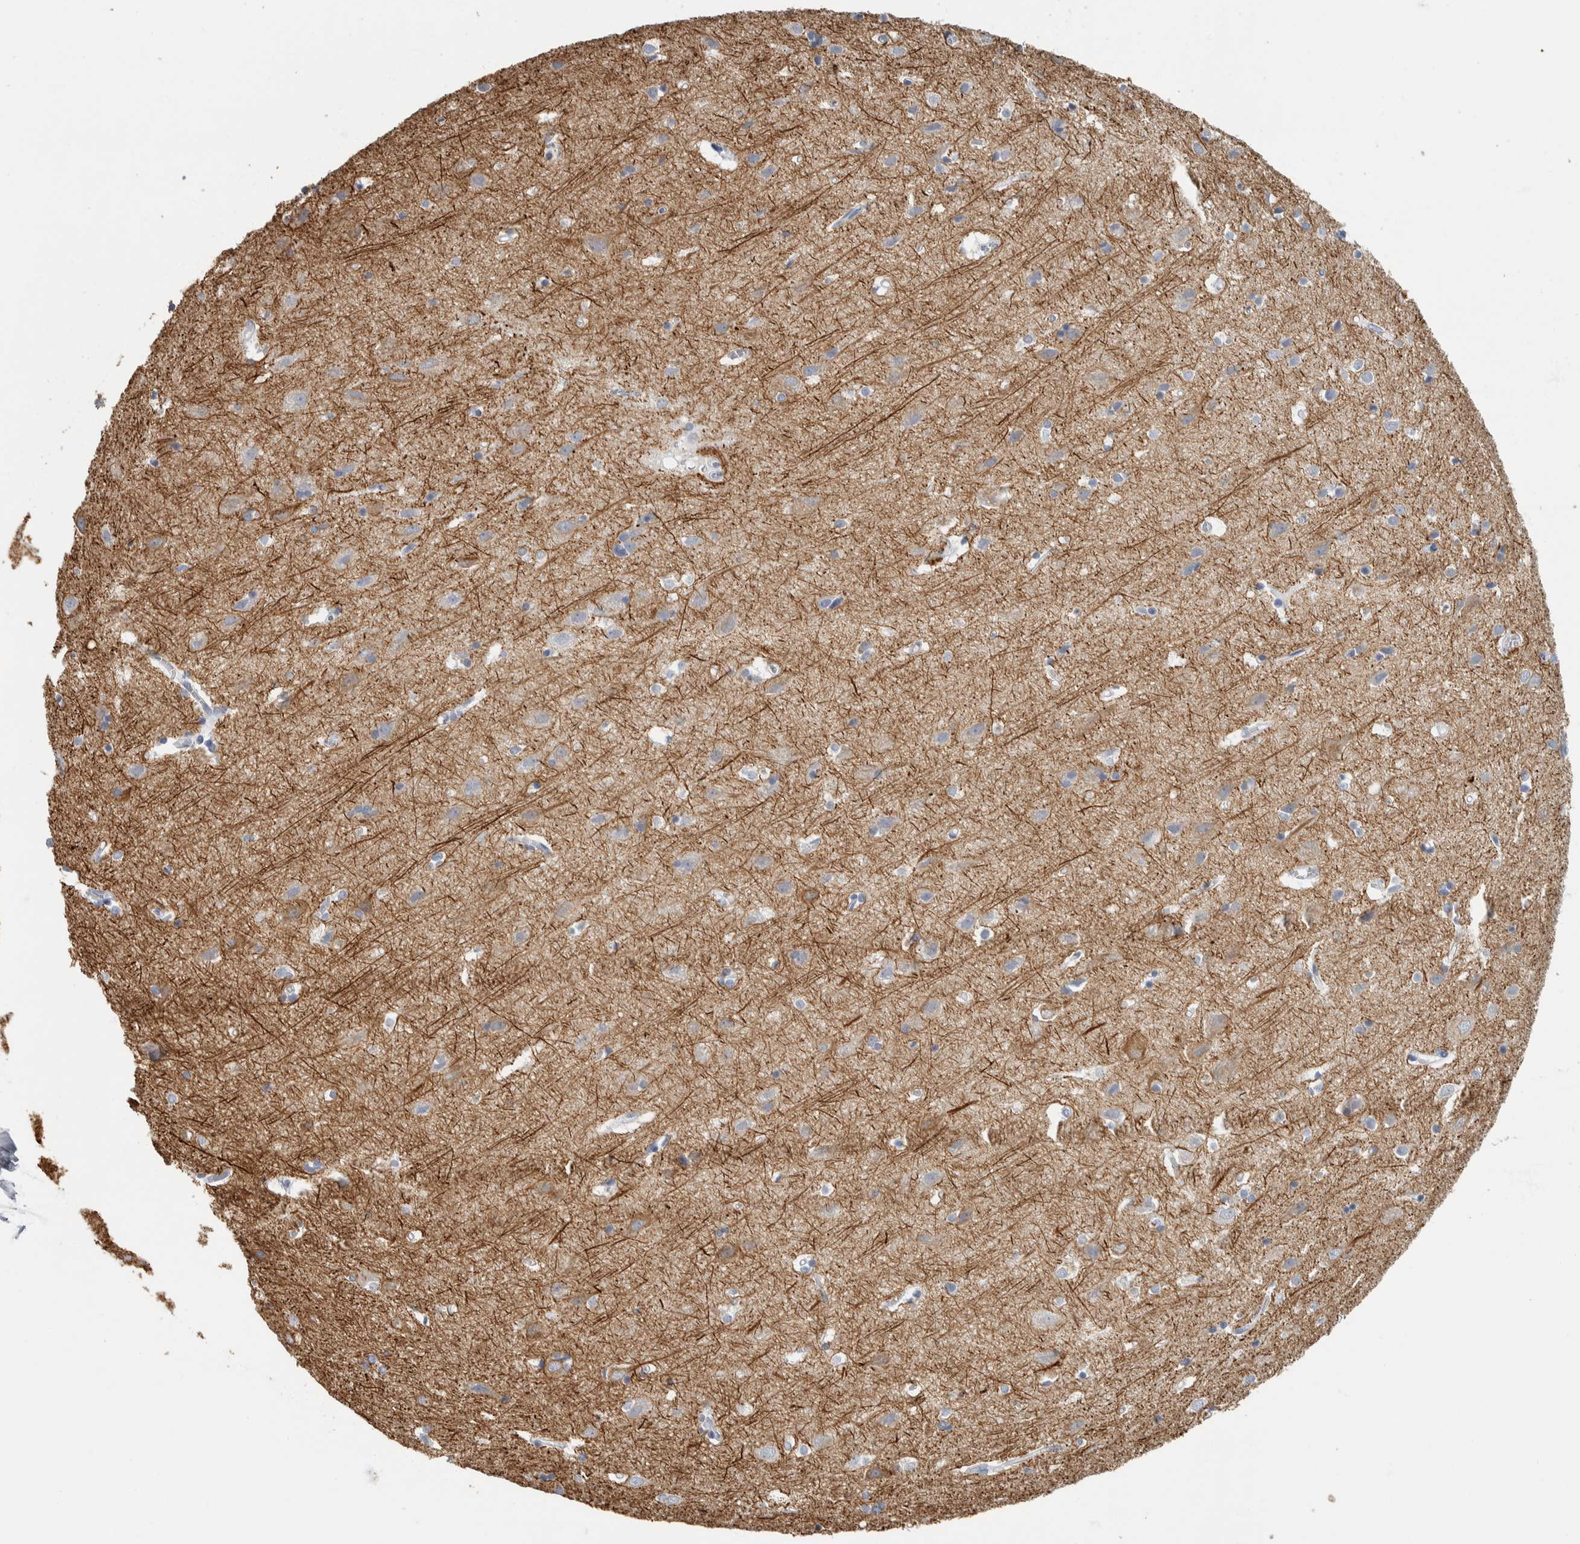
{"staining": {"intensity": "negative", "quantity": "none", "location": "none"}, "tissue": "cerebral cortex", "cell_type": "Endothelial cells", "image_type": "normal", "snomed": [{"axis": "morphology", "description": "Normal tissue, NOS"}, {"axis": "topography", "description": "Cerebral cortex"}], "caption": "DAB immunohistochemical staining of unremarkable human cerebral cortex displays no significant positivity in endothelial cells.", "gene": "NEFM", "patient": {"sex": "male", "age": 54}}